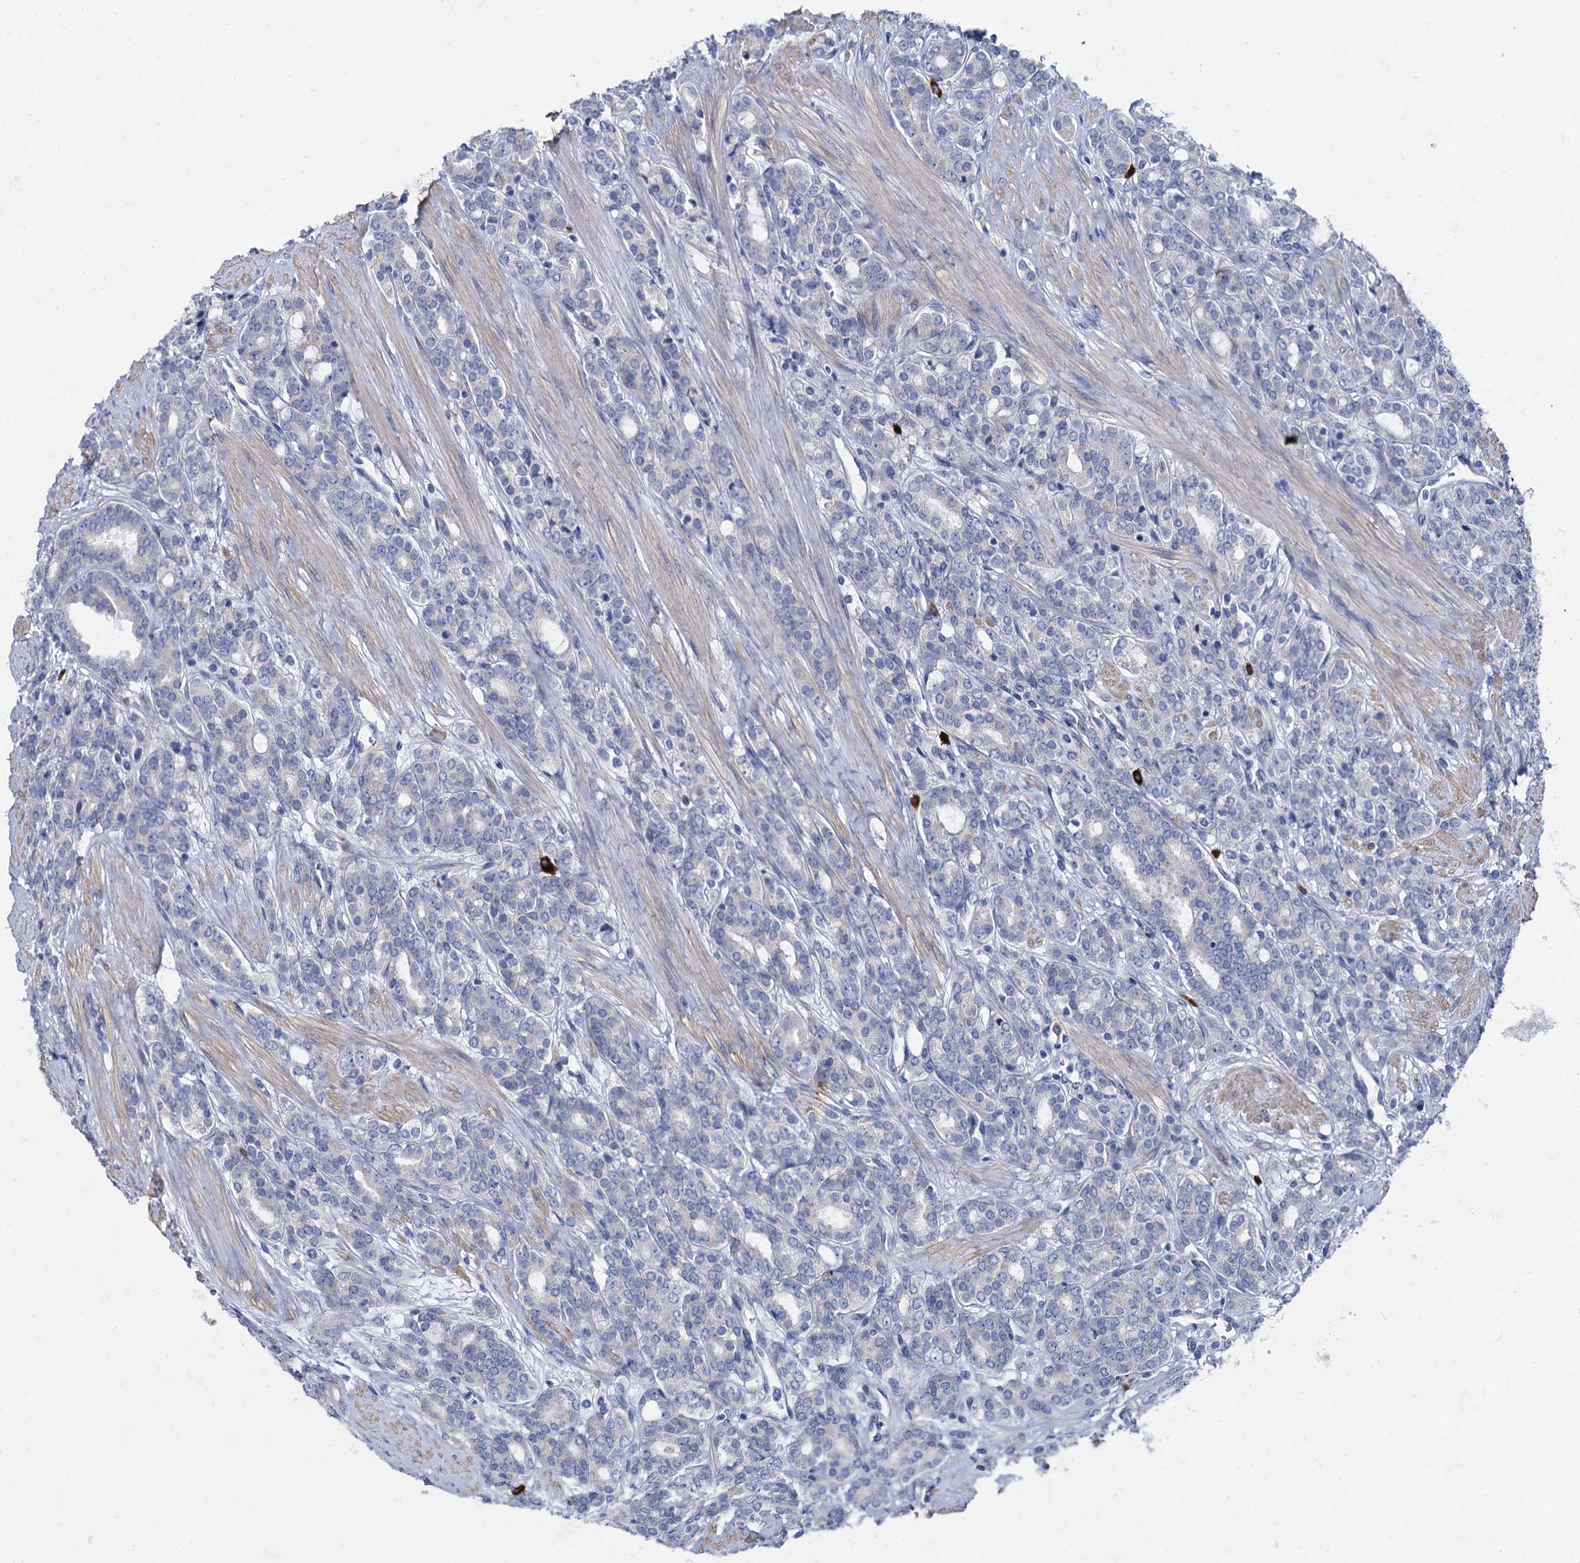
{"staining": {"intensity": "negative", "quantity": "none", "location": "none"}, "tissue": "prostate cancer", "cell_type": "Tumor cells", "image_type": "cancer", "snomed": [{"axis": "morphology", "description": "Adenocarcinoma, High grade"}, {"axis": "topography", "description": "Prostate"}], "caption": "High magnification brightfield microscopy of prostate cancer (high-grade adenocarcinoma) stained with DAB (brown) and counterstained with hematoxylin (blue): tumor cells show no significant expression. Brightfield microscopy of IHC stained with DAB (3,3'-diaminobenzidine) (brown) and hematoxylin (blue), captured at high magnification.", "gene": "FOXR2", "patient": {"sex": "male", "age": 62}}